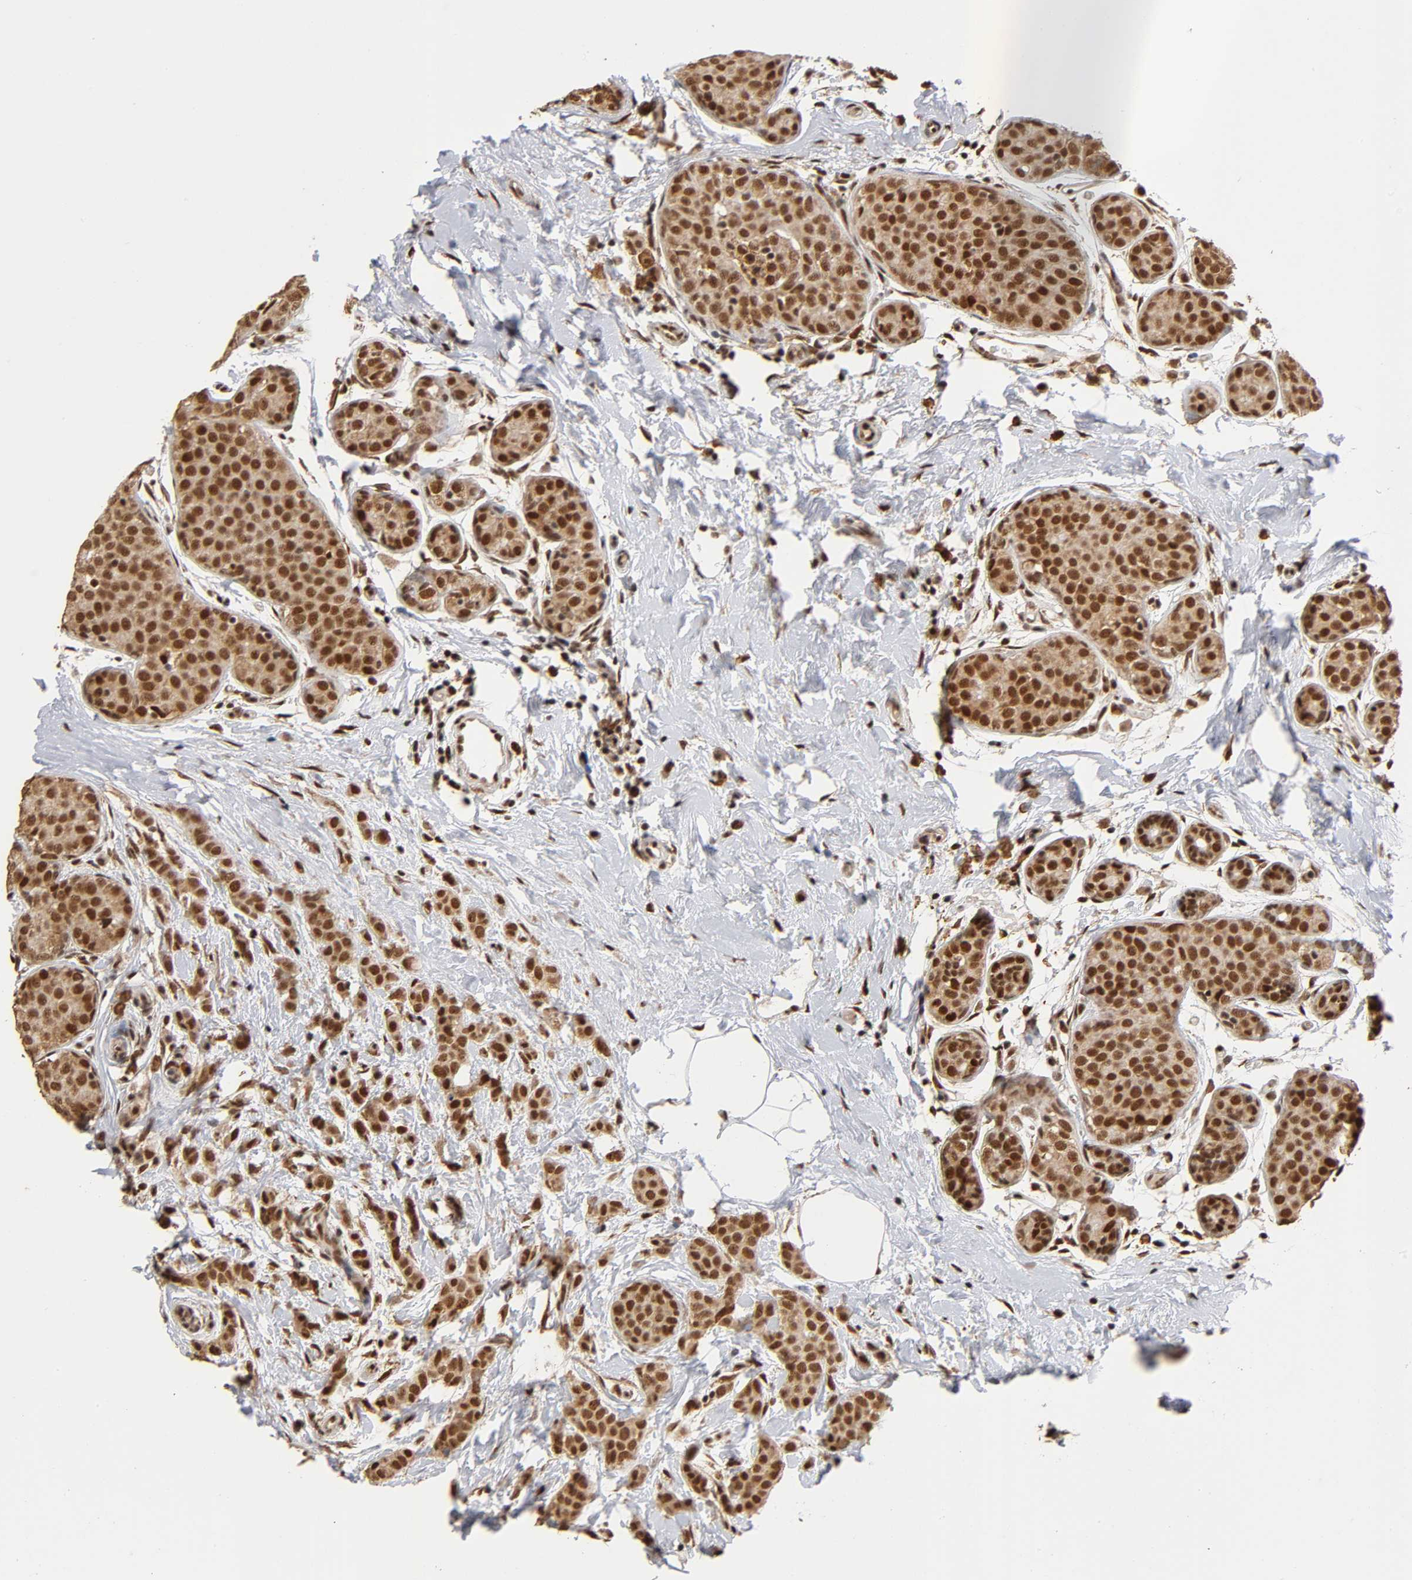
{"staining": {"intensity": "strong", "quantity": ">75%", "location": "cytoplasmic/membranous,nuclear"}, "tissue": "breast cancer", "cell_type": "Tumor cells", "image_type": "cancer", "snomed": [{"axis": "morphology", "description": "Lobular carcinoma, in situ"}, {"axis": "morphology", "description": "Lobular carcinoma"}, {"axis": "topography", "description": "Breast"}], "caption": "A brown stain highlights strong cytoplasmic/membranous and nuclear expression of a protein in breast cancer tumor cells.", "gene": "RNF122", "patient": {"sex": "female", "age": 41}}